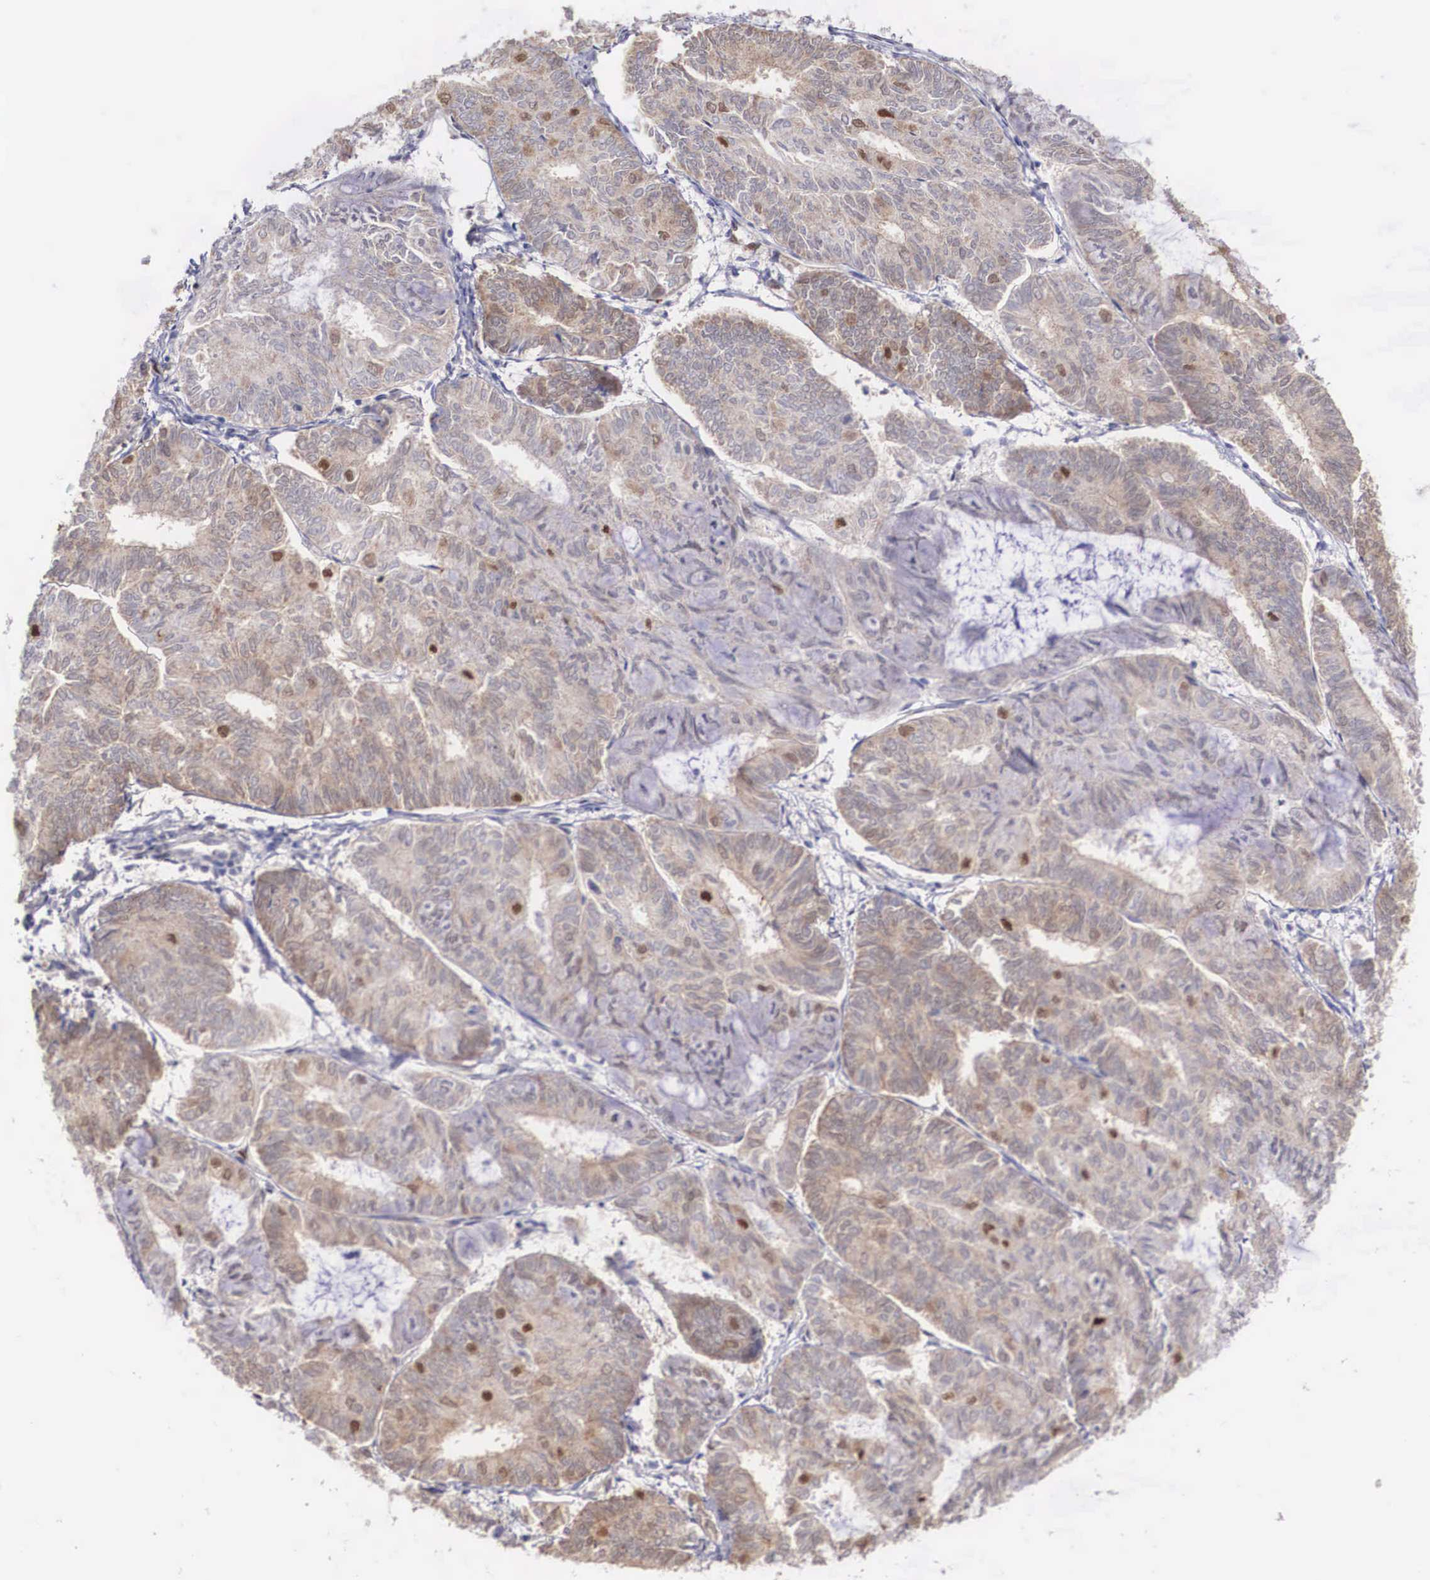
{"staining": {"intensity": "weak", "quantity": "25%-75%", "location": "cytoplasmic/membranous,nuclear"}, "tissue": "endometrial cancer", "cell_type": "Tumor cells", "image_type": "cancer", "snomed": [{"axis": "morphology", "description": "Adenocarcinoma, NOS"}, {"axis": "topography", "description": "Endometrium"}], "caption": "Human endometrial cancer (adenocarcinoma) stained with a brown dye demonstrates weak cytoplasmic/membranous and nuclear positive staining in about 25%-75% of tumor cells.", "gene": "HMGN5", "patient": {"sex": "female", "age": 59}}